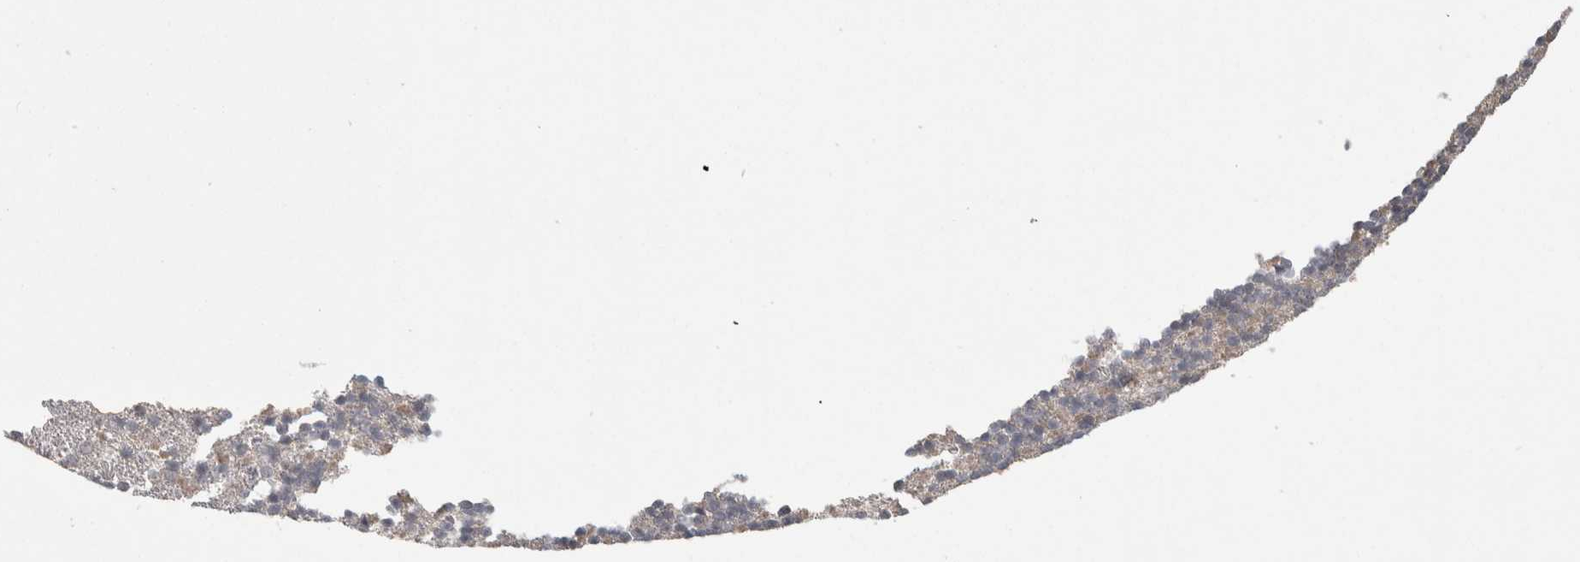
{"staining": {"intensity": "weak", "quantity": "<25%", "location": "cytoplasmic/membranous"}, "tissue": "cerebellum", "cell_type": "Cells in granular layer", "image_type": "normal", "snomed": [{"axis": "morphology", "description": "Normal tissue, NOS"}, {"axis": "topography", "description": "Cerebellum"}], "caption": "Immunohistochemical staining of normal cerebellum exhibits no significant staining in cells in granular layer. (DAB immunohistochemistry (IHC) visualized using brightfield microscopy, high magnification).", "gene": "CUL2", "patient": {"sex": "female", "age": 19}}